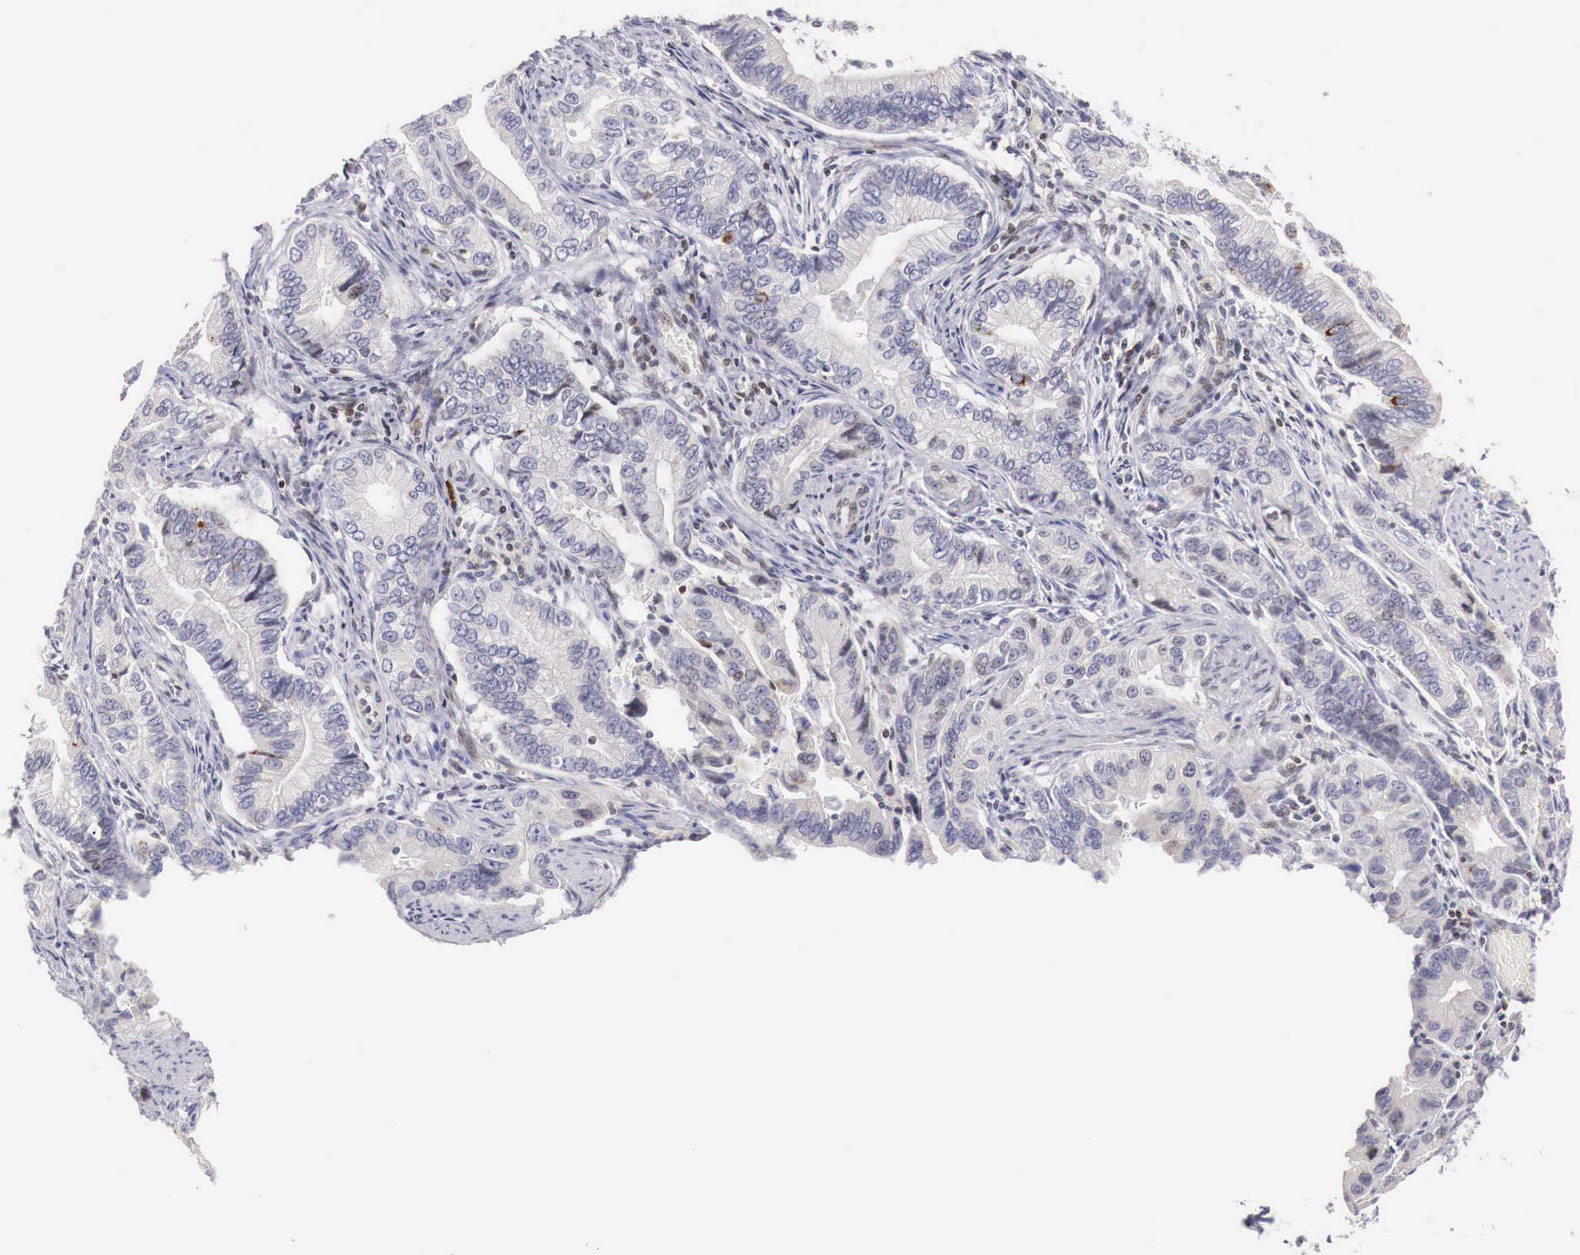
{"staining": {"intensity": "negative", "quantity": "none", "location": "none"}, "tissue": "pancreatic cancer", "cell_type": "Tumor cells", "image_type": "cancer", "snomed": [{"axis": "morphology", "description": "Adenocarcinoma, NOS"}, {"axis": "topography", "description": "Pancreas"}, {"axis": "topography", "description": "Stomach, upper"}], "caption": "The immunohistochemistry micrograph has no significant staining in tumor cells of adenocarcinoma (pancreatic) tissue. The staining is performed using DAB brown chromogen with nuclei counter-stained in using hematoxylin.", "gene": "CLCN5", "patient": {"sex": "male", "age": 77}}